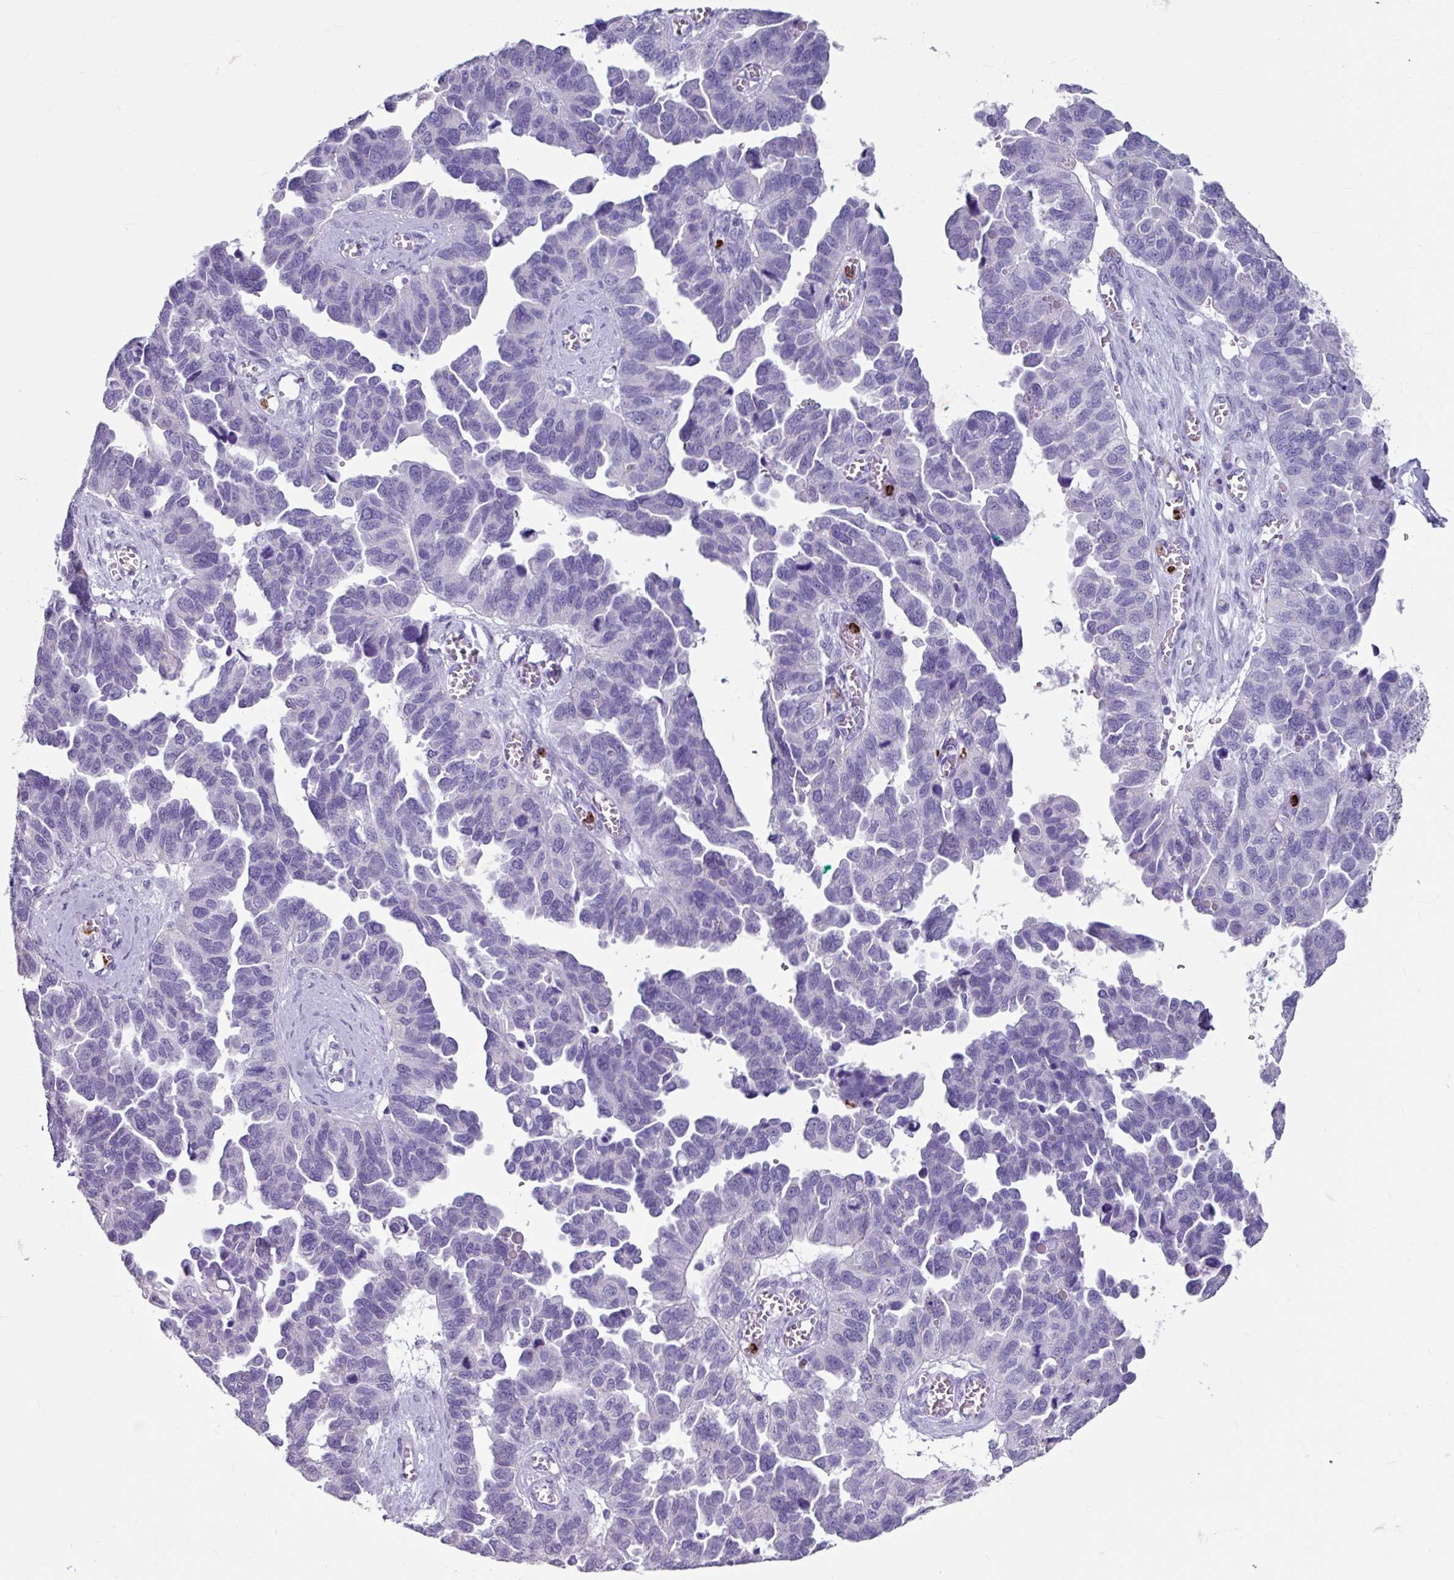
{"staining": {"intensity": "negative", "quantity": "none", "location": "none"}, "tissue": "ovarian cancer", "cell_type": "Tumor cells", "image_type": "cancer", "snomed": [{"axis": "morphology", "description": "Cystadenocarcinoma, serous, NOS"}, {"axis": "topography", "description": "Ovary"}], "caption": "This photomicrograph is of ovarian serous cystadenocarcinoma stained with immunohistochemistry (IHC) to label a protein in brown with the nuclei are counter-stained blue. There is no expression in tumor cells.", "gene": "ANKRD1", "patient": {"sex": "female", "age": 64}}